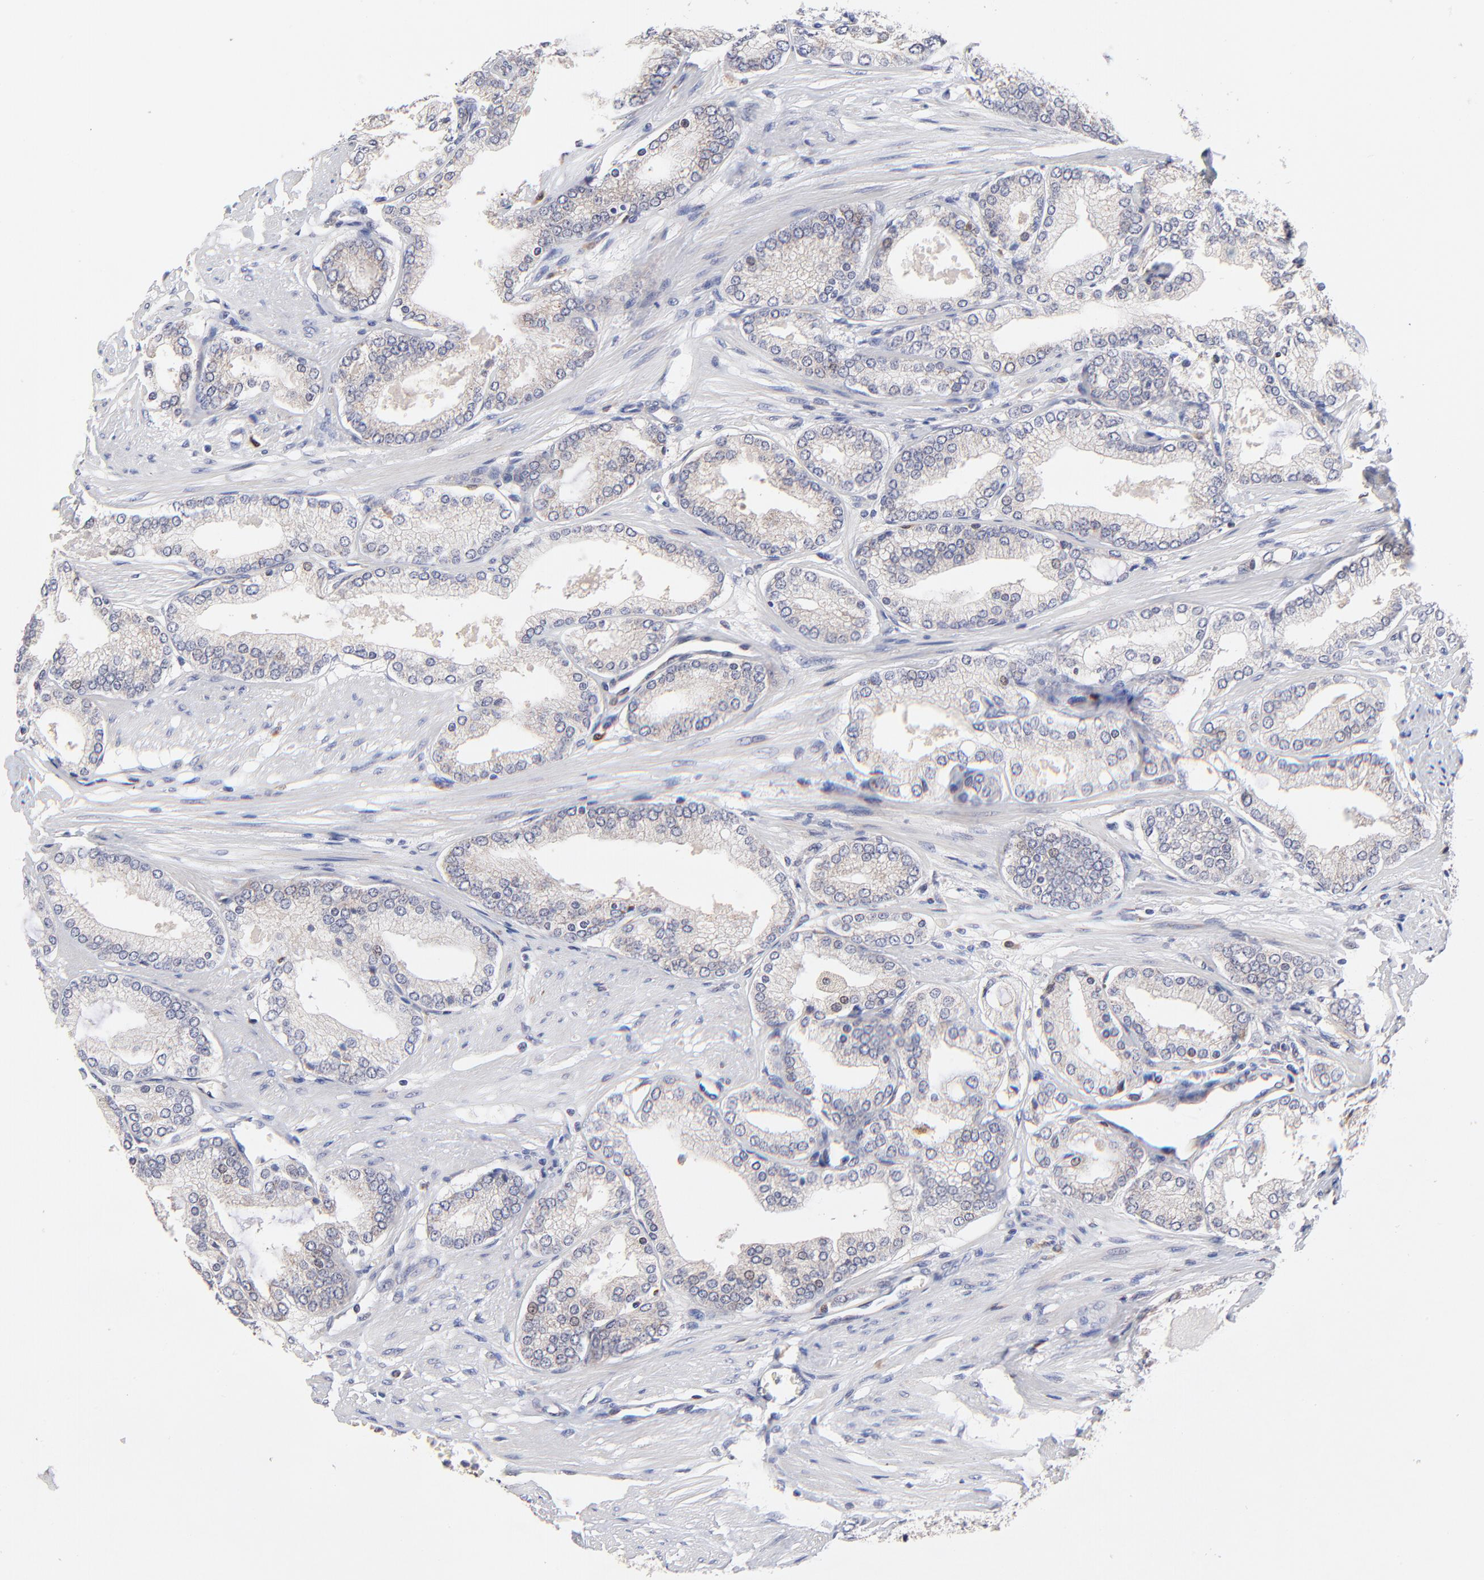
{"staining": {"intensity": "weak", "quantity": "25%-75%", "location": "cytoplasmic/membranous"}, "tissue": "prostate cancer", "cell_type": "Tumor cells", "image_type": "cancer", "snomed": [{"axis": "morphology", "description": "Adenocarcinoma, High grade"}, {"axis": "topography", "description": "Prostate"}], "caption": "Weak cytoplasmic/membranous staining is seen in approximately 25%-75% of tumor cells in prostate cancer.", "gene": "FBXL12", "patient": {"sex": "male", "age": 61}}